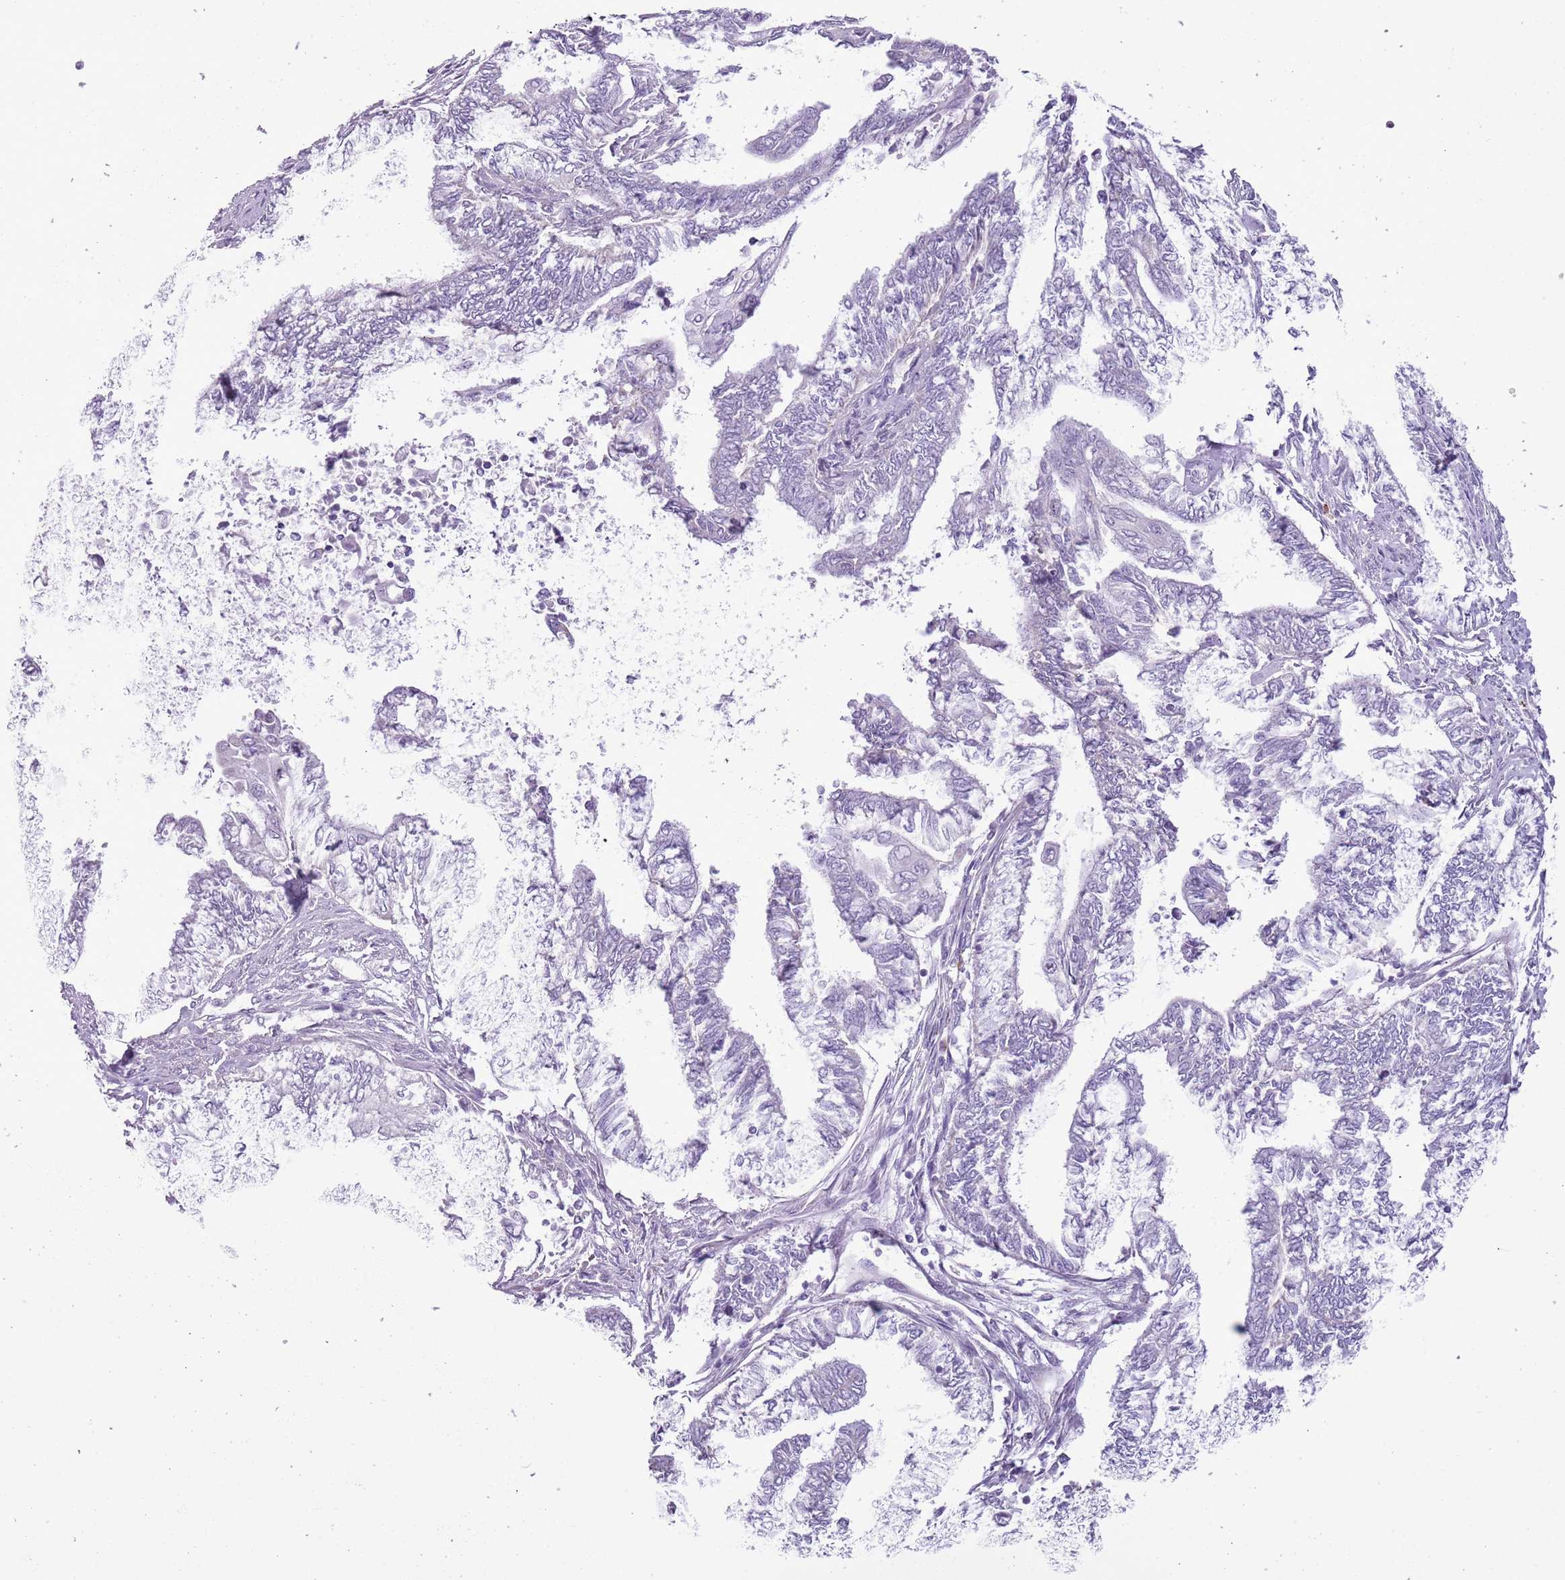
{"staining": {"intensity": "negative", "quantity": "none", "location": "none"}, "tissue": "endometrial cancer", "cell_type": "Tumor cells", "image_type": "cancer", "snomed": [{"axis": "morphology", "description": "Adenocarcinoma, NOS"}, {"axis": "topography", "description": "Uterus"}, {"axis": "topography", "description": "Endometrium"}], "caption": "Endometrial cancer was stained to show a protein in brown. There is no significant staining in tumor cells.", "gene": "RPL3L", "patient": {"sex": "female", "age": 70}}